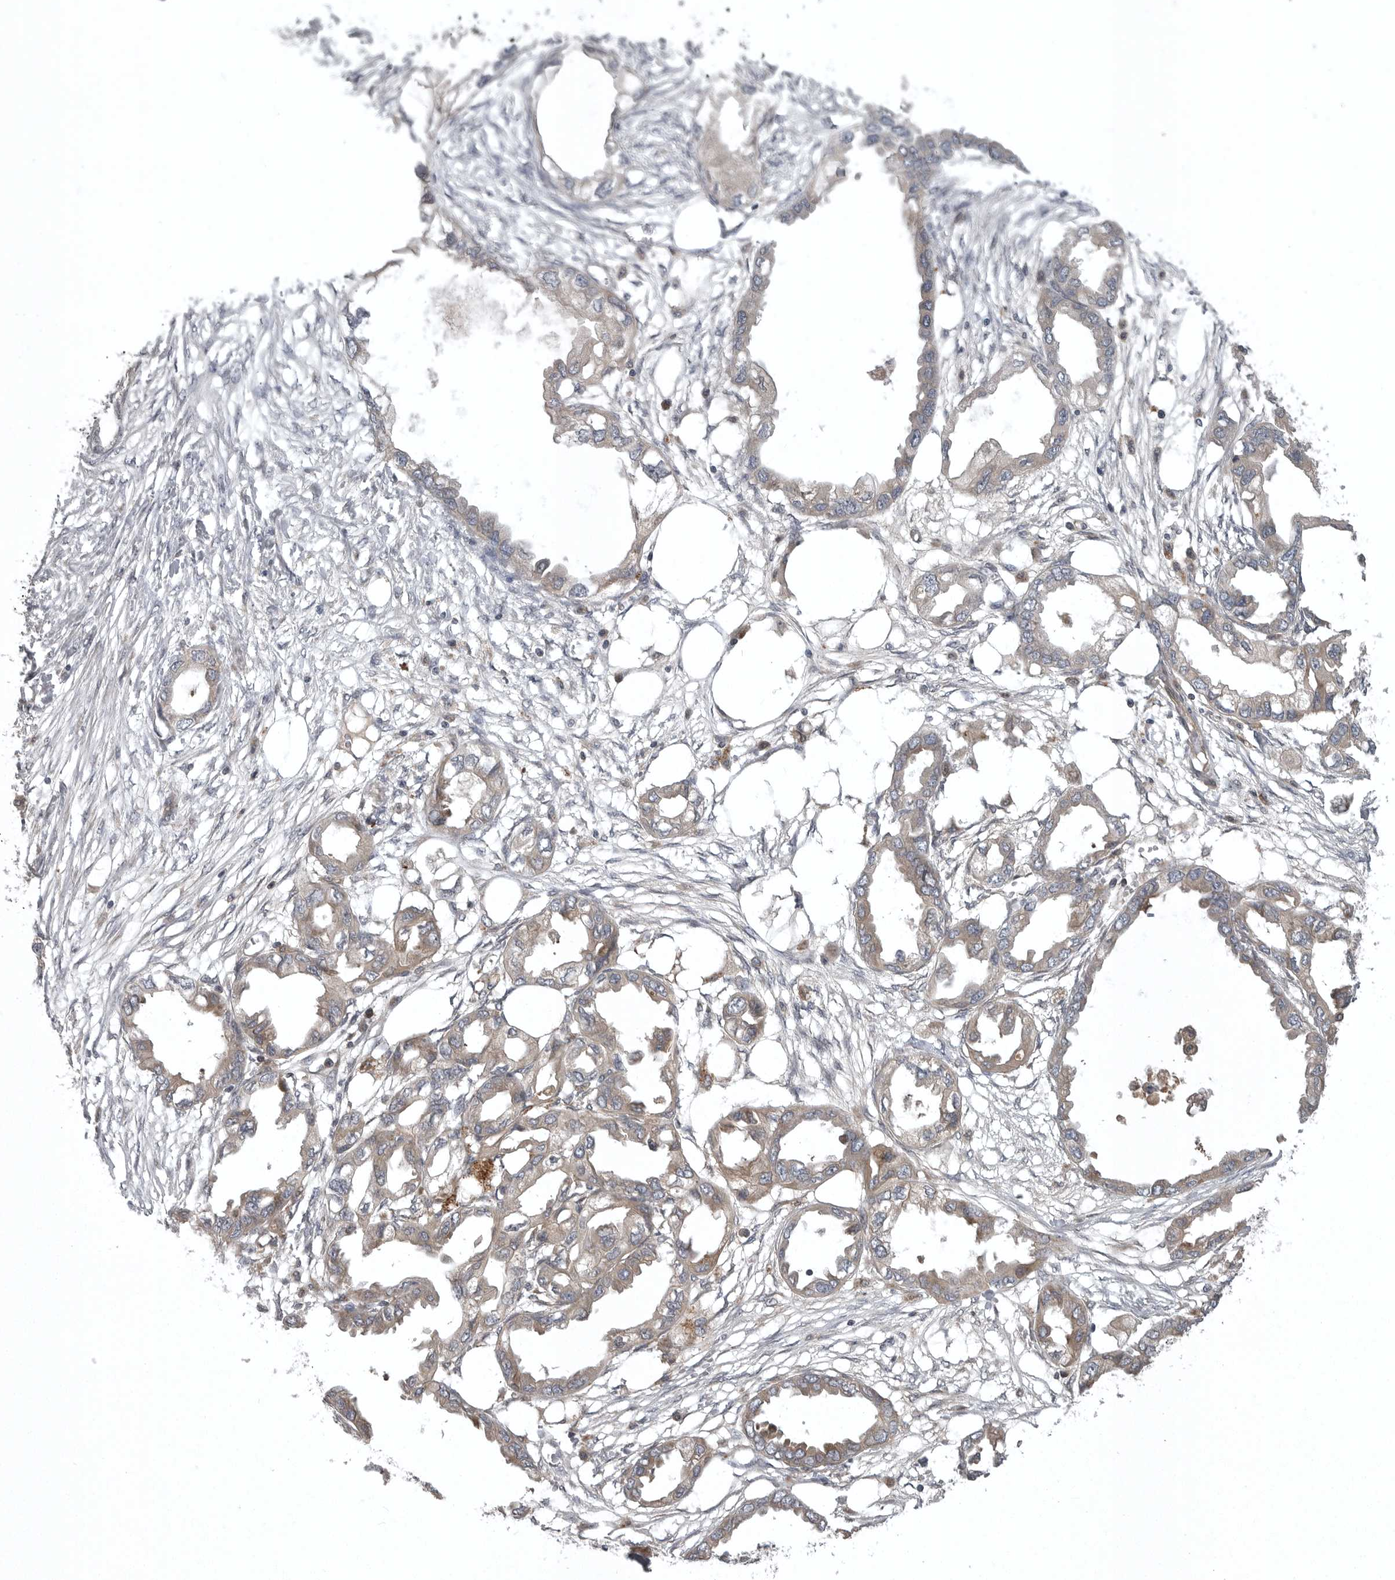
{"staining": {"intensity": "weak", "quantity": "<25%", "location": "cytoplasmic/membranous"}, "tissue": "endometrial cancer", "cell_type": "Tumor cells", "image_type": "cancer", "snomed": [{"axis": "morphology", "description": "Adenocarcinoma, NOS"}, {"axis": "morphology", "description": "Adenocarcinoma, metastatic, NOS"}, {"axis": "topography", "description": "Adipose tissue"}, {"axis": "topography", "description": "Endometrium"}], "caption": "There is no significant staining in tumor cells of adenocarcinoma (endometrial).", "gene": "GPR31", "patient": {"sex": "female", "age": 67}}